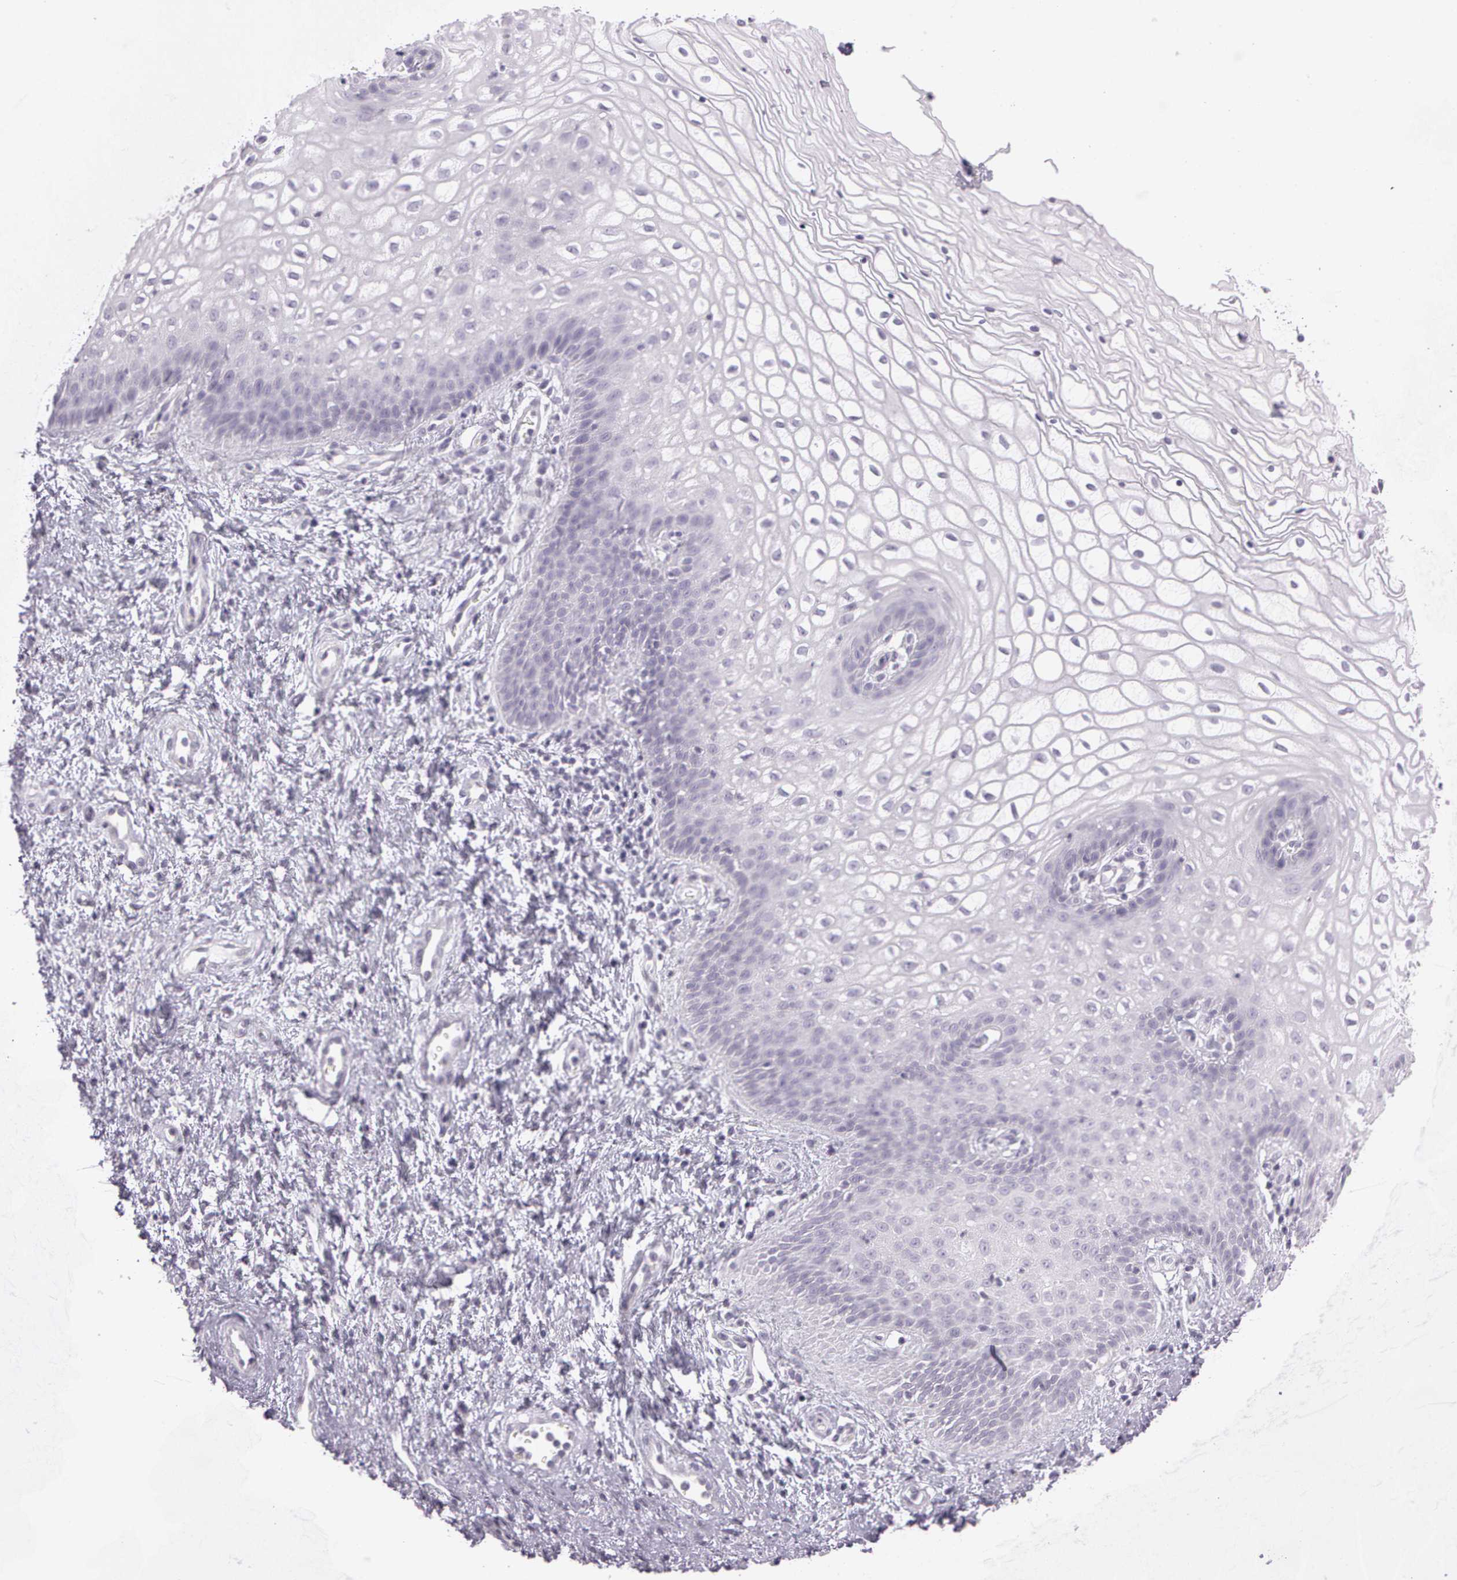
{"staining": {"intensity": "negative", "quantity": "none", "location": "none"}, "tissue": "vagina", "cell_type": "Squamous epithelial cells", "image_type": "normal", "snomed": [{"axis": "morphology", "description": "Normal tissue, NOS"}, {"axis": "topography", "description": "Vagina"}], "caption": "Squamous epithelial cells show no significant positivity in normal vagina. (Immunohistochemistry (ihc), brightfield microscopy, high magnification).", "gene": "OTC", "patient": {"sex": "female", "age": 34}}